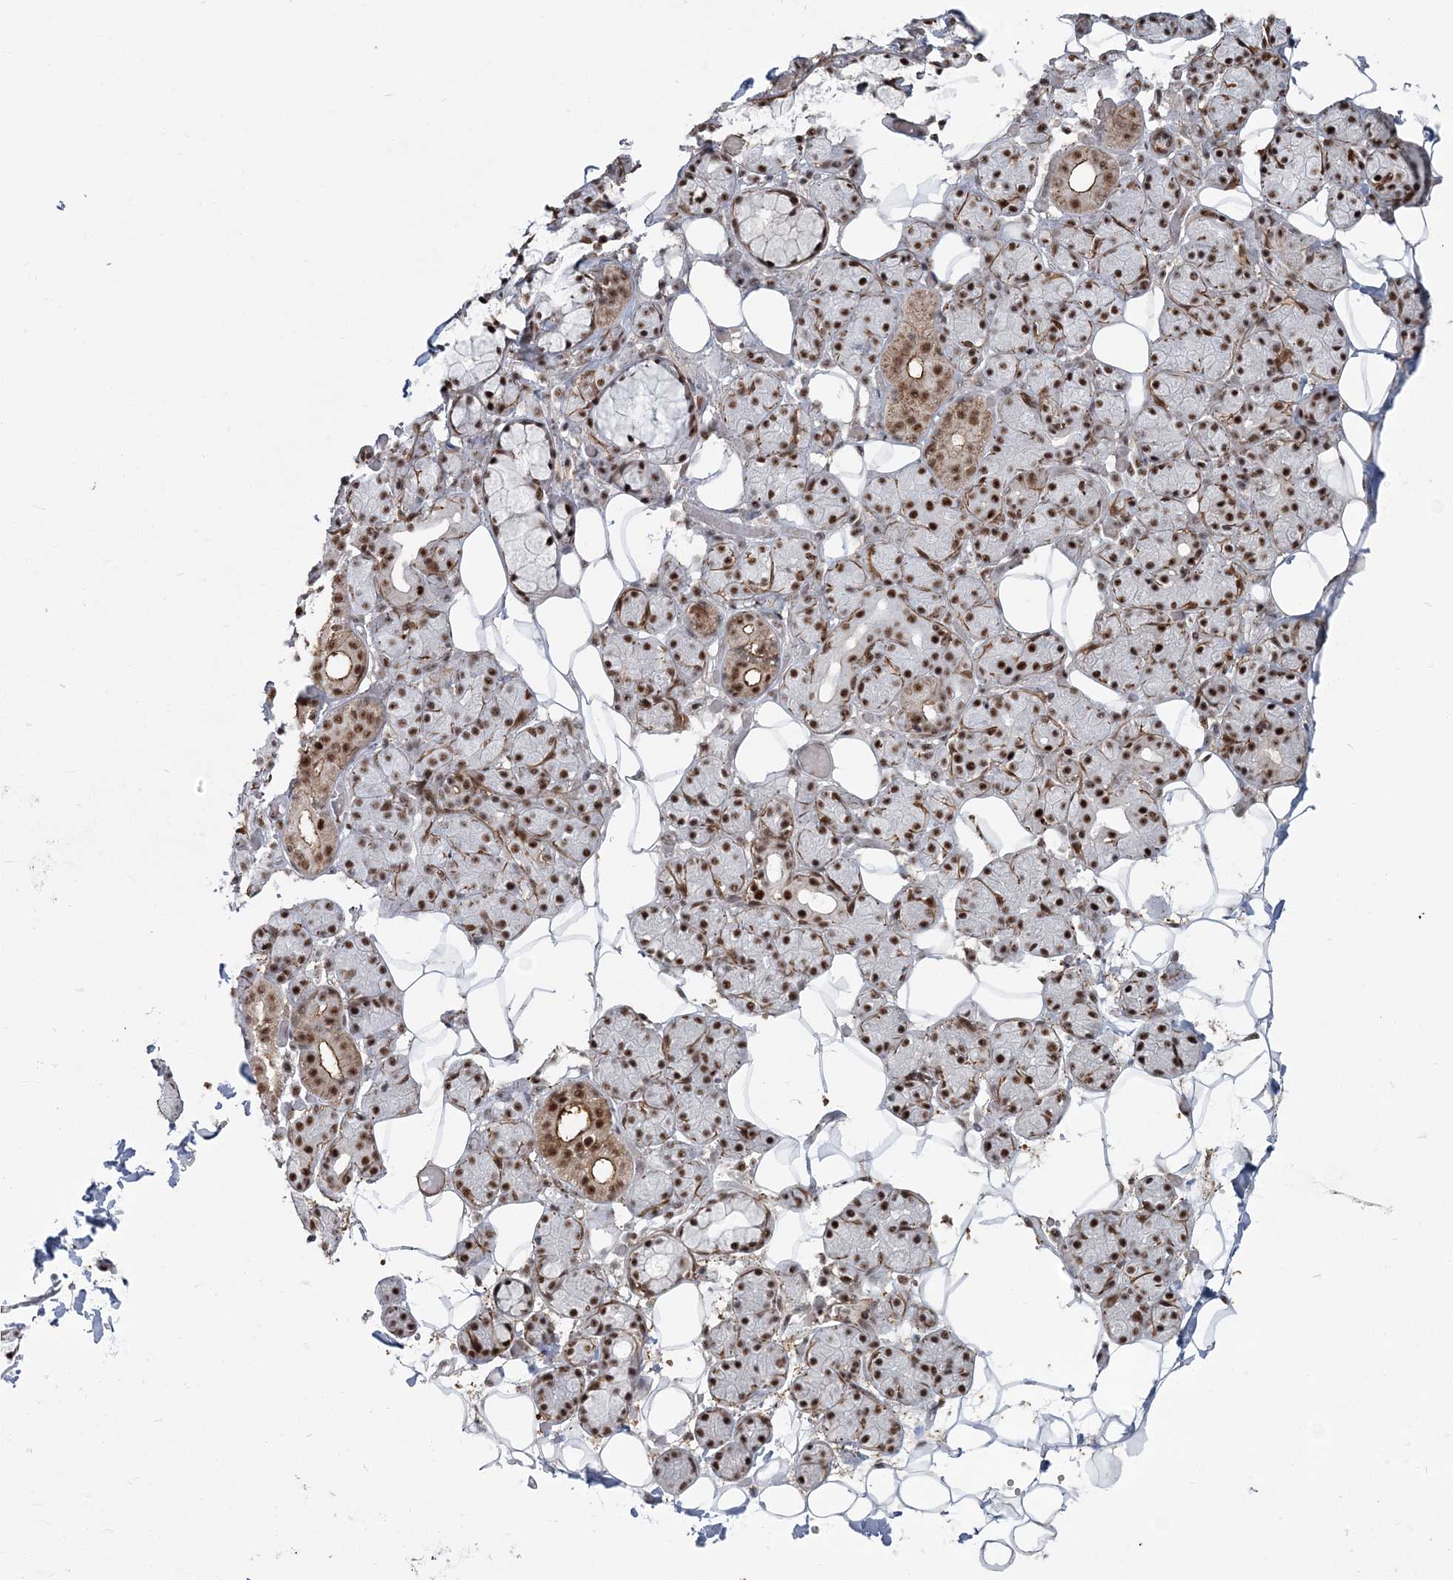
{"staining": {"intensity": "strong", "quantity": ">75%", "location": "cytoplasmic/membranous,nuclear"}, "tissue": "salivary gland", "cell_type": "Glandular cells", "image_type": "normal", "snomed": [{"axis": "morphology", "description": "Normal tissue, NOS"}, {"axis": "topography", "description": "Salivary gland"}], "caption": "The photomicrograph demonstrates immunohistochemical staining of benign salivary gland. There is strong cytoplasmic/membranous,nuclear expression is present in approximately >75% of glandular cells.", "gene": "DDX46", "patient": {"sex": "male", "age": 63}}